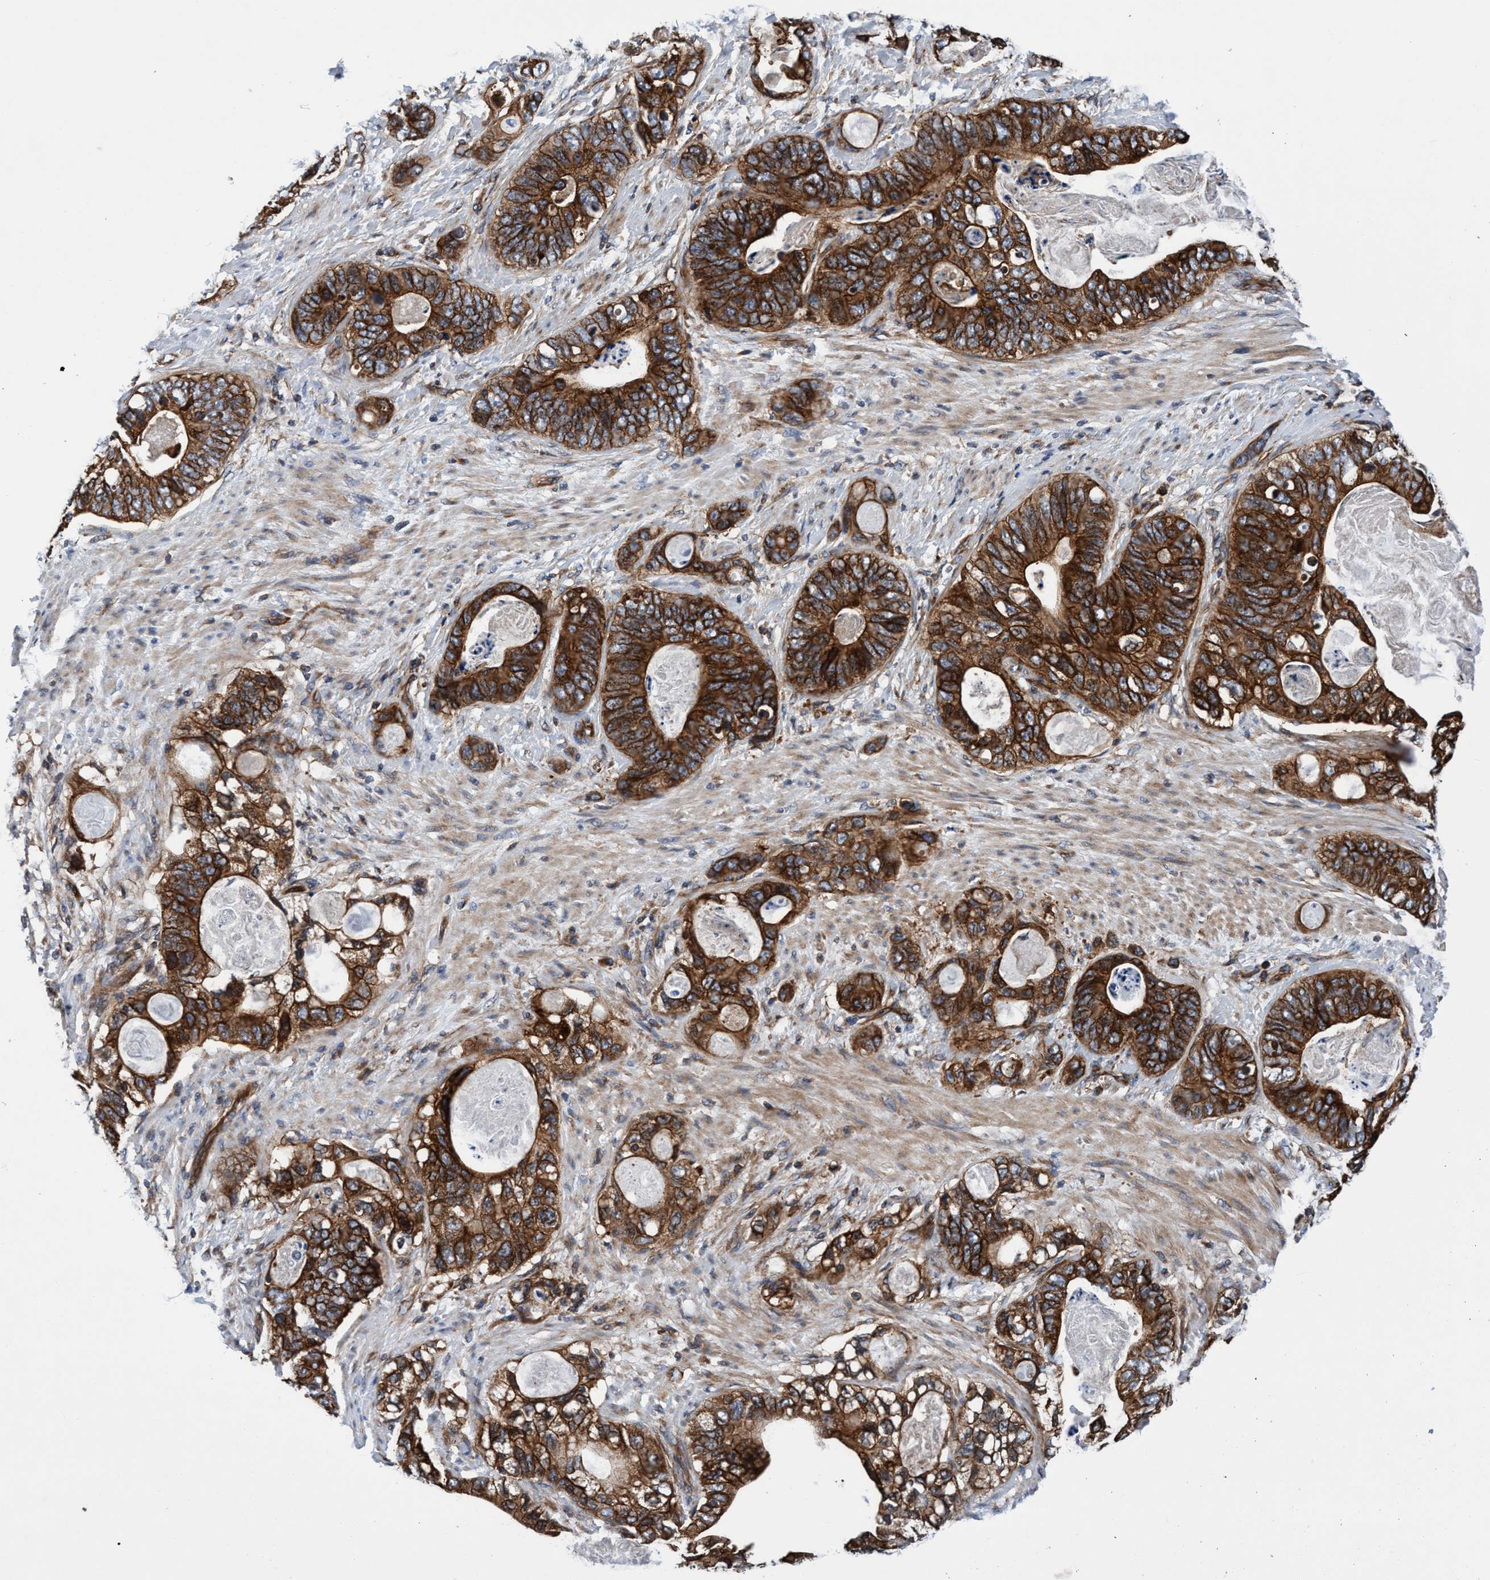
{"staining": {"intensity": "strong", "quantity": ">75%", "location": "cytoplasmic/membranous"}, "tissue": "stomach cancer", "cell_type": "Tumor cells", "image_type": "cancer", "snomed": [{"axis": "morphology", "description": "Normal tissue, NOS"}, {"axis": "morphology", "description": "Adenocarcinoma, NOS"}, {"axis": "topography", "description": "Stomach"}], "caption": "A brown stain shows strong cytoplasmic/membranous staining of a protein in stomach cancer tumor cells.", "gene": "MCM3AP", "patient": {"sex": "female", "age": 89}}